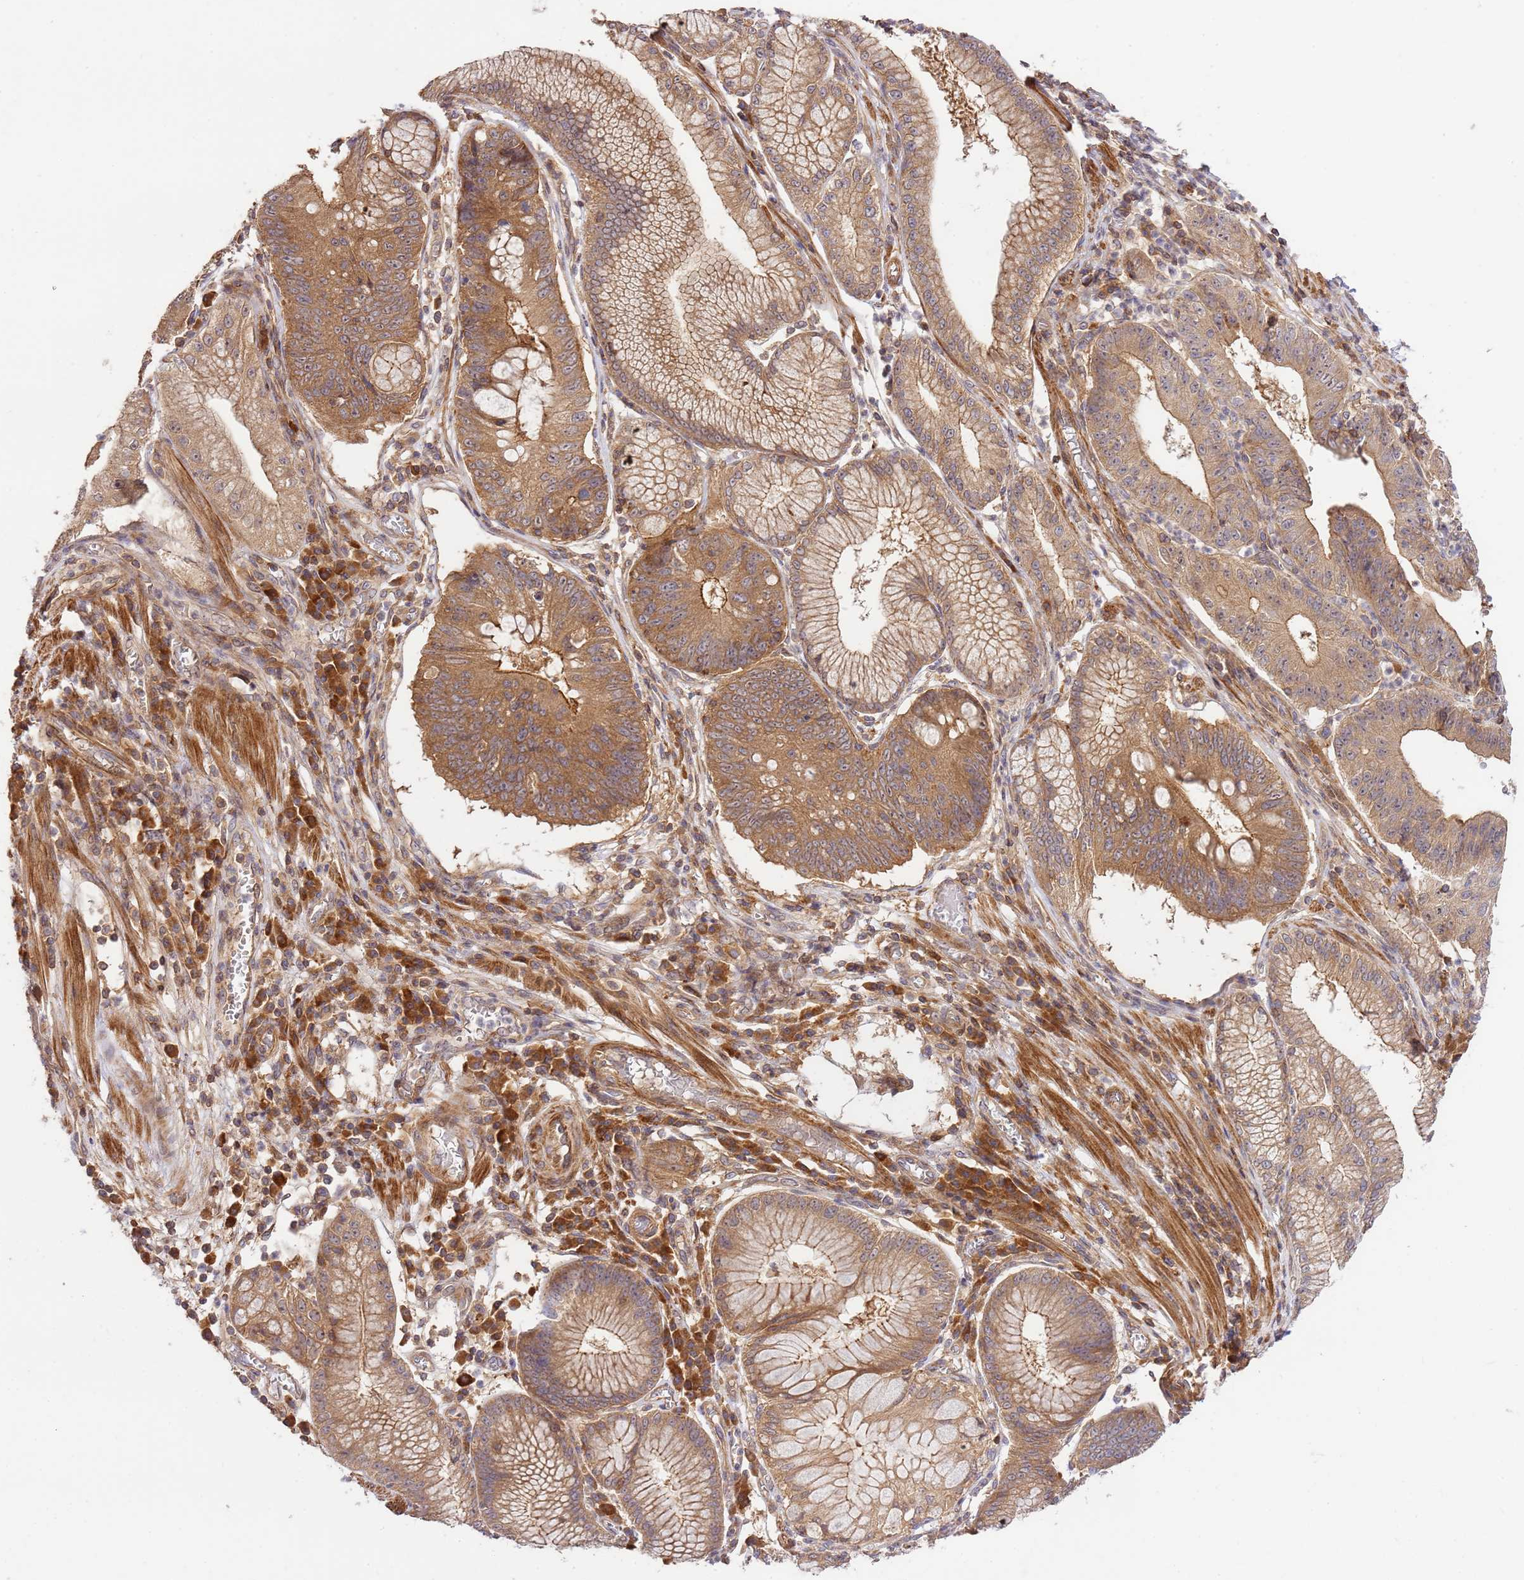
{"staining": {"intensity": "moderate", "quantity": ">75%", "location": "cytoplasmic/membranous"}, "tissue": "stomach cancer", "cell_type": "Tumor cells", "image_type": "cancer", "snomed": [{"axis": "morphology", "description": "Adenocarcinoma, NOS"}, {"axis": "topography", "description": "Stomach"}], "caption": "Human adenocarcinoma (stomach) stained with a protein marker displays moderate staining in tumor cells.", "gene": "GAREM1", "patient": {"sex": "male", "age": 59}}